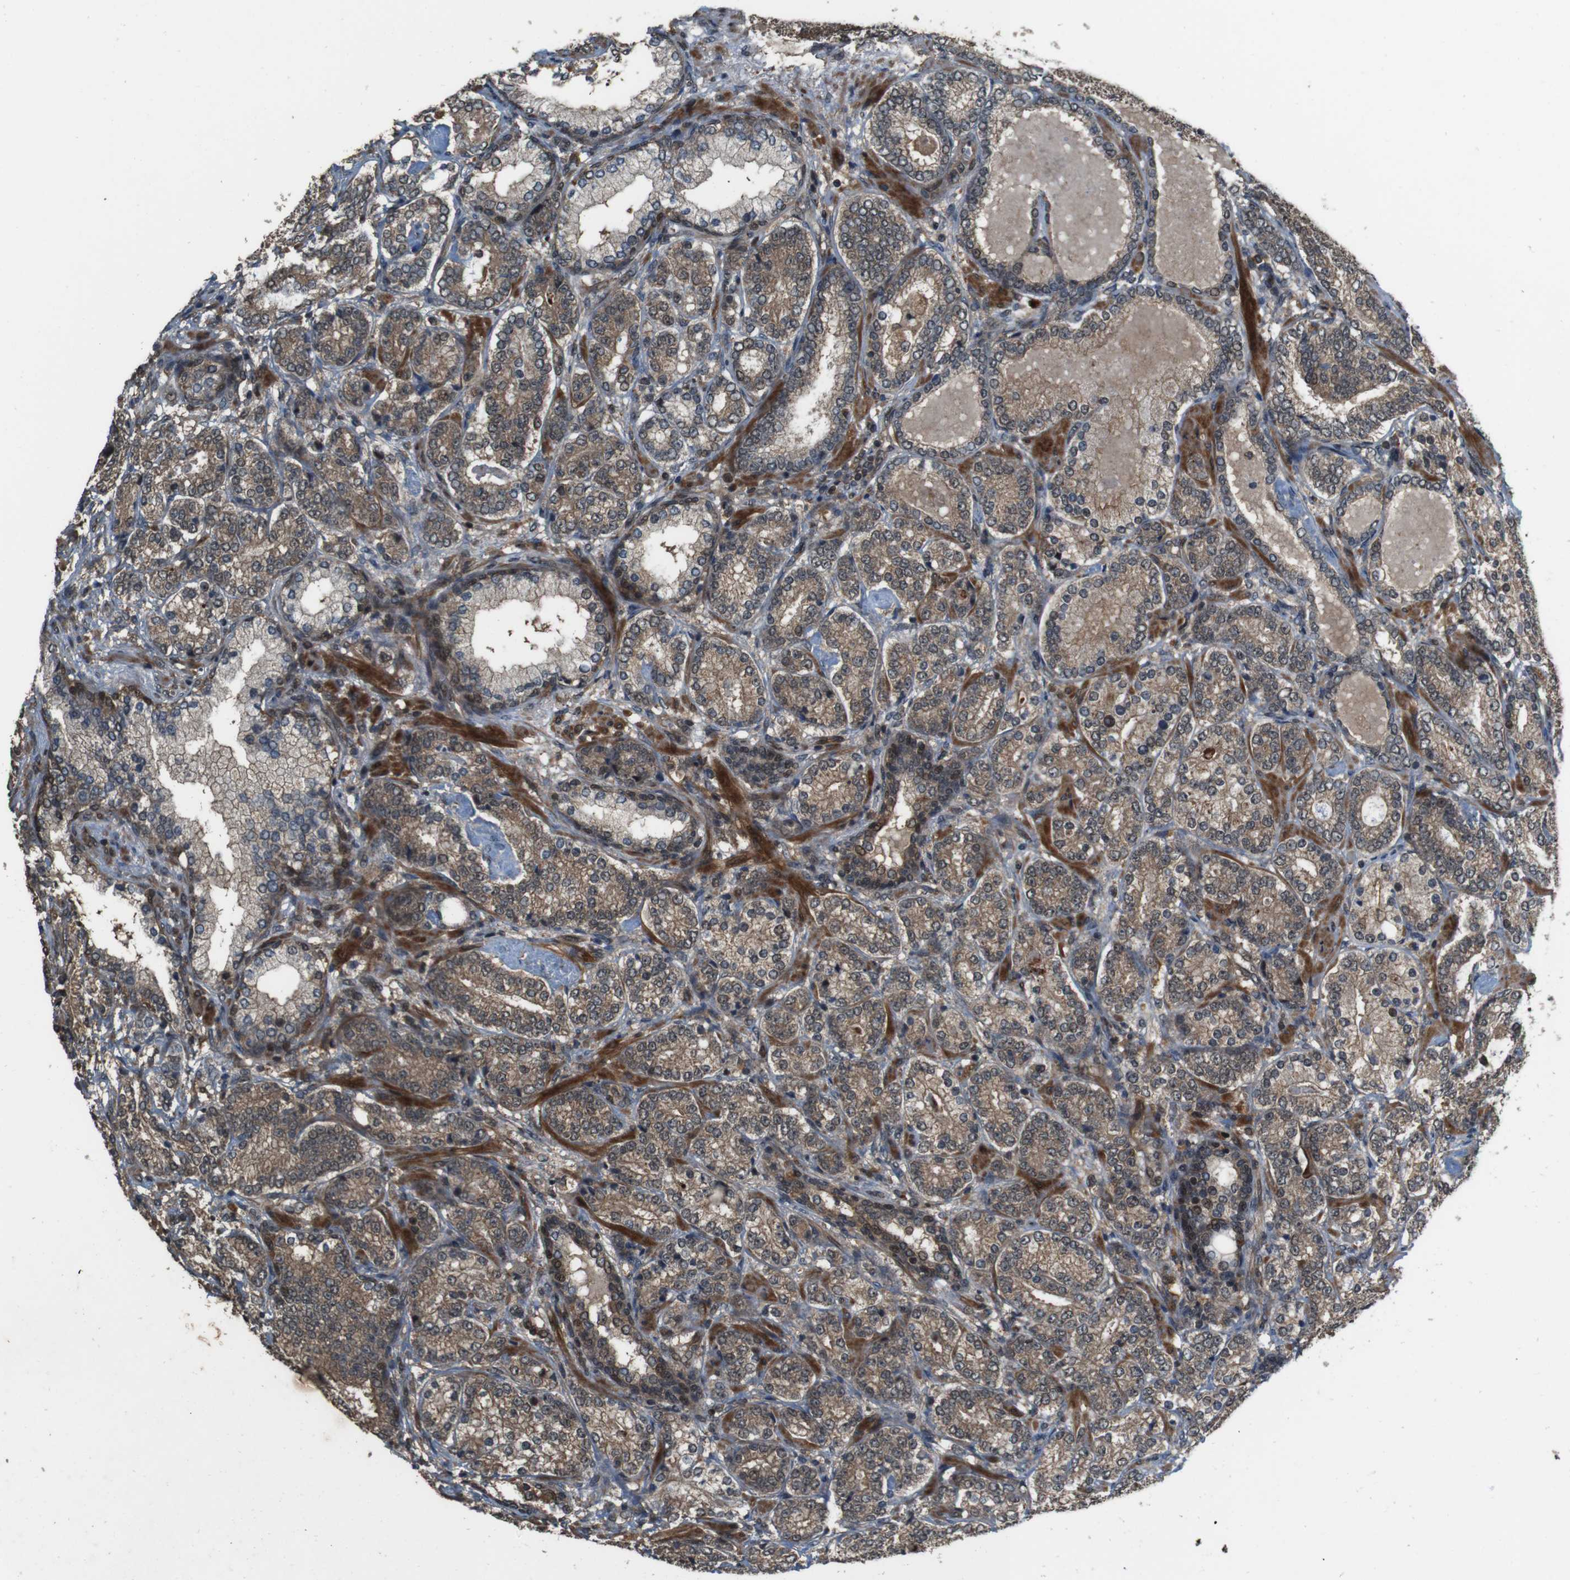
{"staining": {"intensity": "moderate", "quantity": ">75%", "location": "cytoplasmic/membranous"}, "tissue": "prostate cancer", "cell_type": "Tumor cells", "image_type": "cancer", "snomed": [{"axis": "morphology", "description": "Adenocarcinoma, High grade"}, {"axis": "topography", "description": "Prostate"}], "caption": "Immunohistochemical staining of prostate cancer shows medium levels of moderate cytoplasmic/membranous protein expression in approximately >75% of tumor cells.", "gene": "CDC34", "patient": {"sex": "male", "age": 61}}